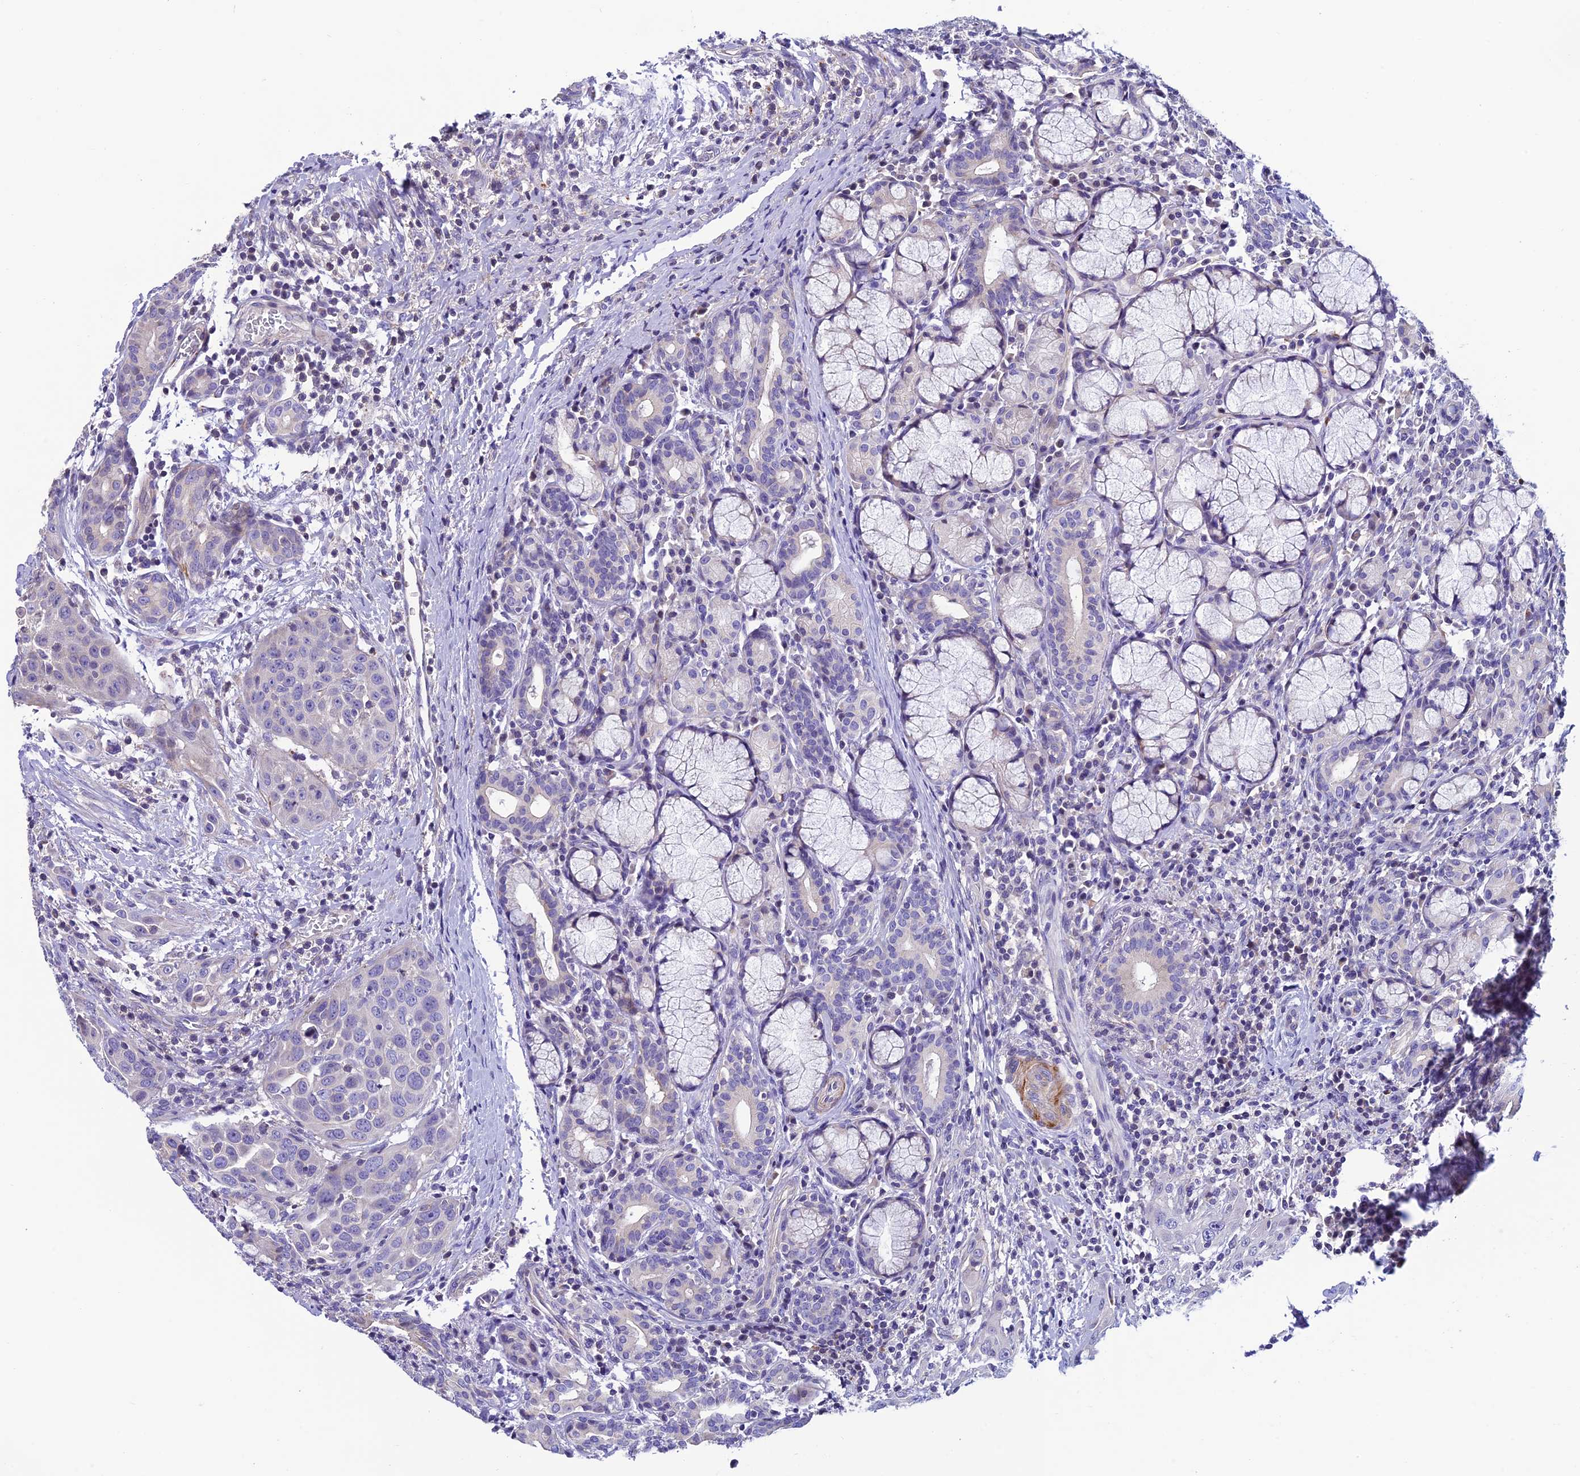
{"staining": {"intensity": "negative", "quantity": "none", "location": "none"}, "tissue": "head and neck cancer", "cell_type": "Tumor cells", "image_type": "cancer", "snomed": [{"axis": "morphology", "description": "Squamous cell carcinoma, NOS"}, {"axis": "topography", "description": "Oral tissue"}, {"axis": "topography", "description": "Head-Neck"}], "caption": "Tumor cells show no significant protein staining in head and neck cancer.", "gene": "FAM178B", "patient": {"sex": "female", "age": 50}}